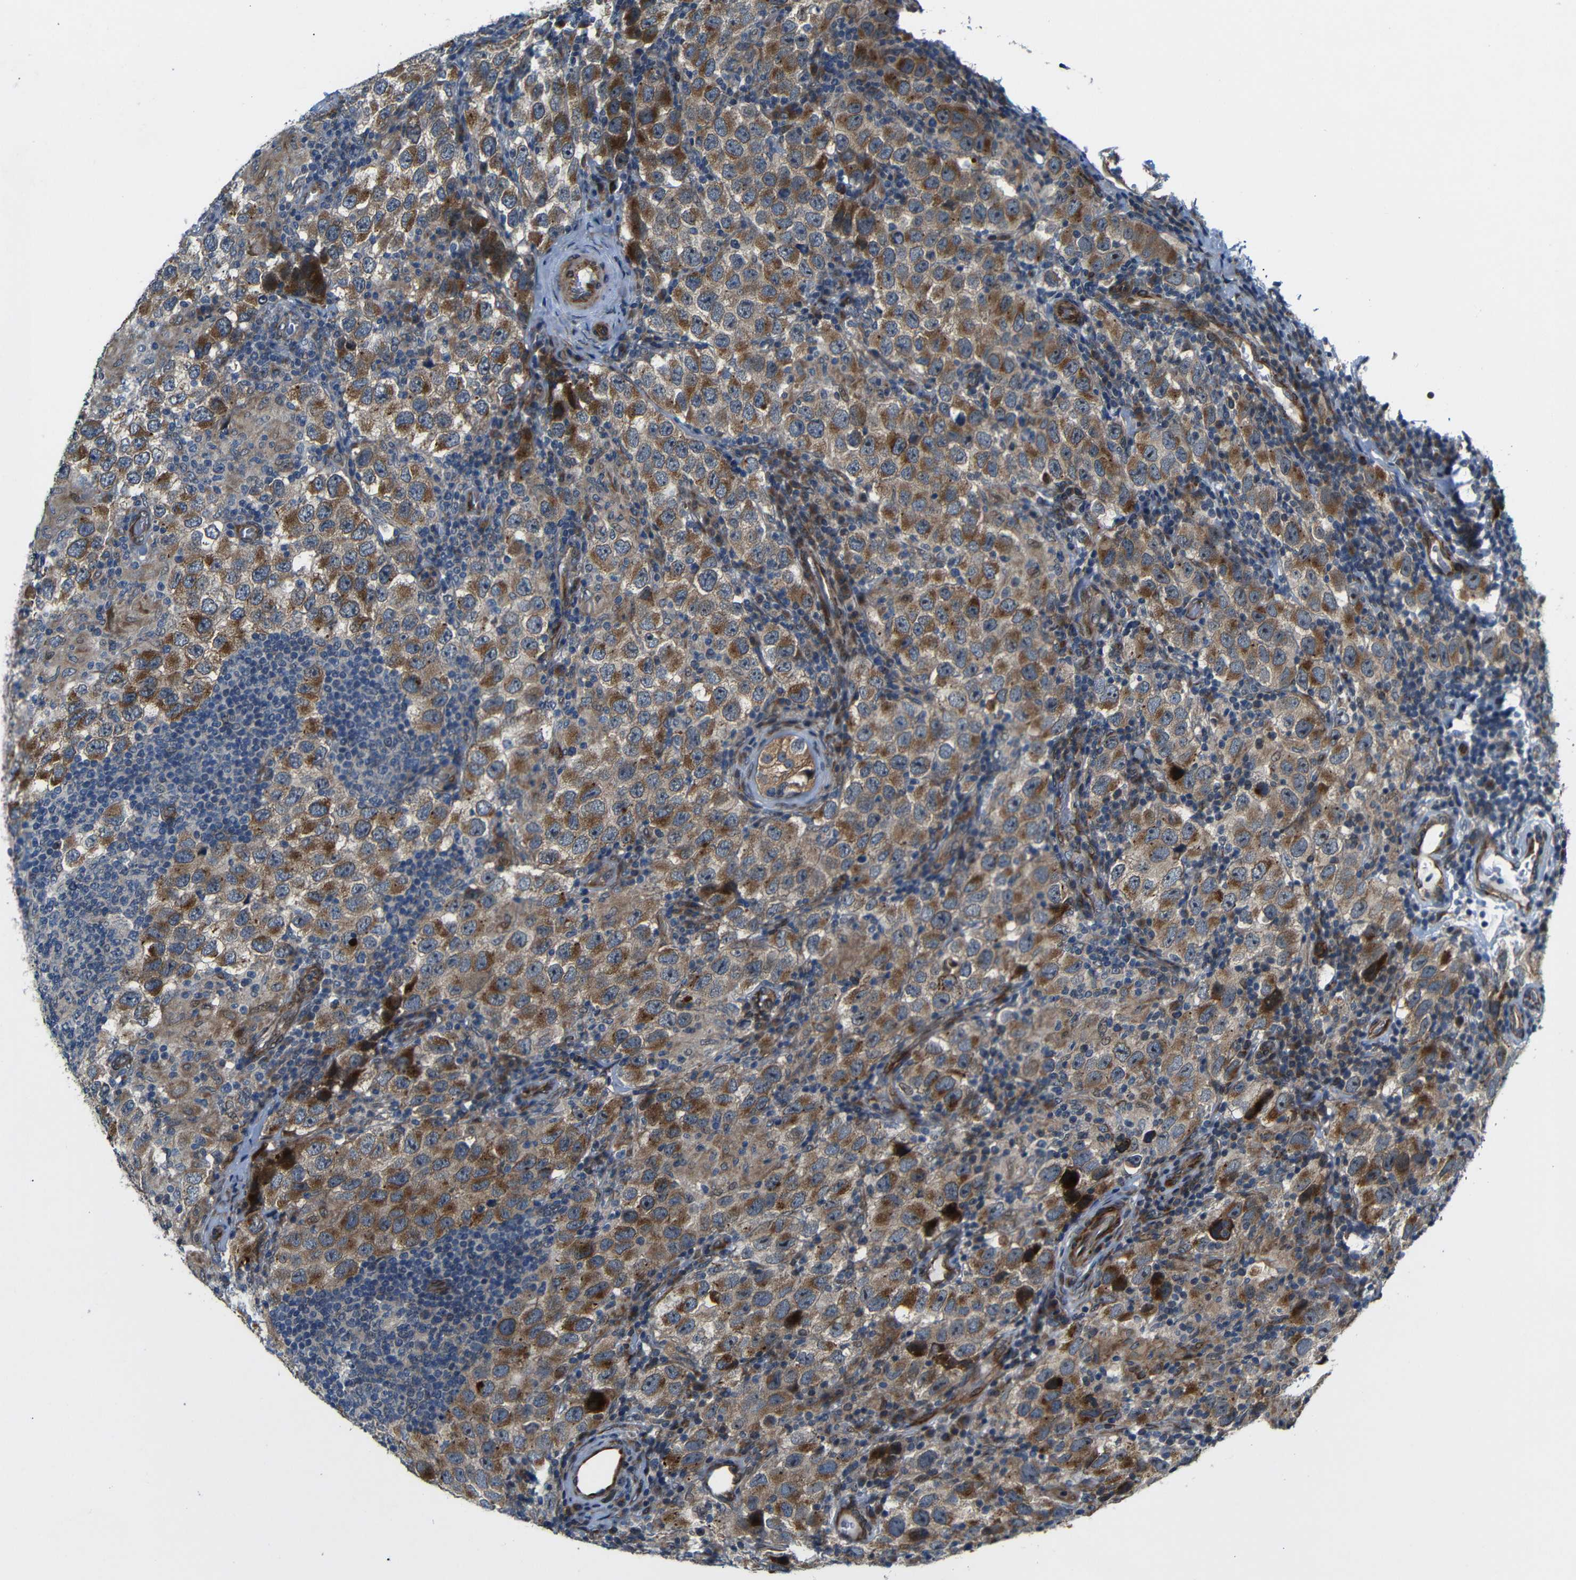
{"staining": {"intensity": "strong", "quantity": ">75%", "location": "cytoplasmic/membranous"}, "tissue": "testis cancer", "cell_type": "Tumor cells", "image_type": "cancer", "snomed": [{"axis": "morphology", "description": "Carcinoma, Embryonal, NOS"}, {"axis": "topography", "description": "Testis"}], "caption": "Protein staining of testis cancer tissue shows strong cytoplasmic/membranous expression in approximately >75% of tumor cells. (IHC, brightfield microscopy, high magnification).", "gene": "P3H2", "patient": {"sex": "male", "age": 21}}